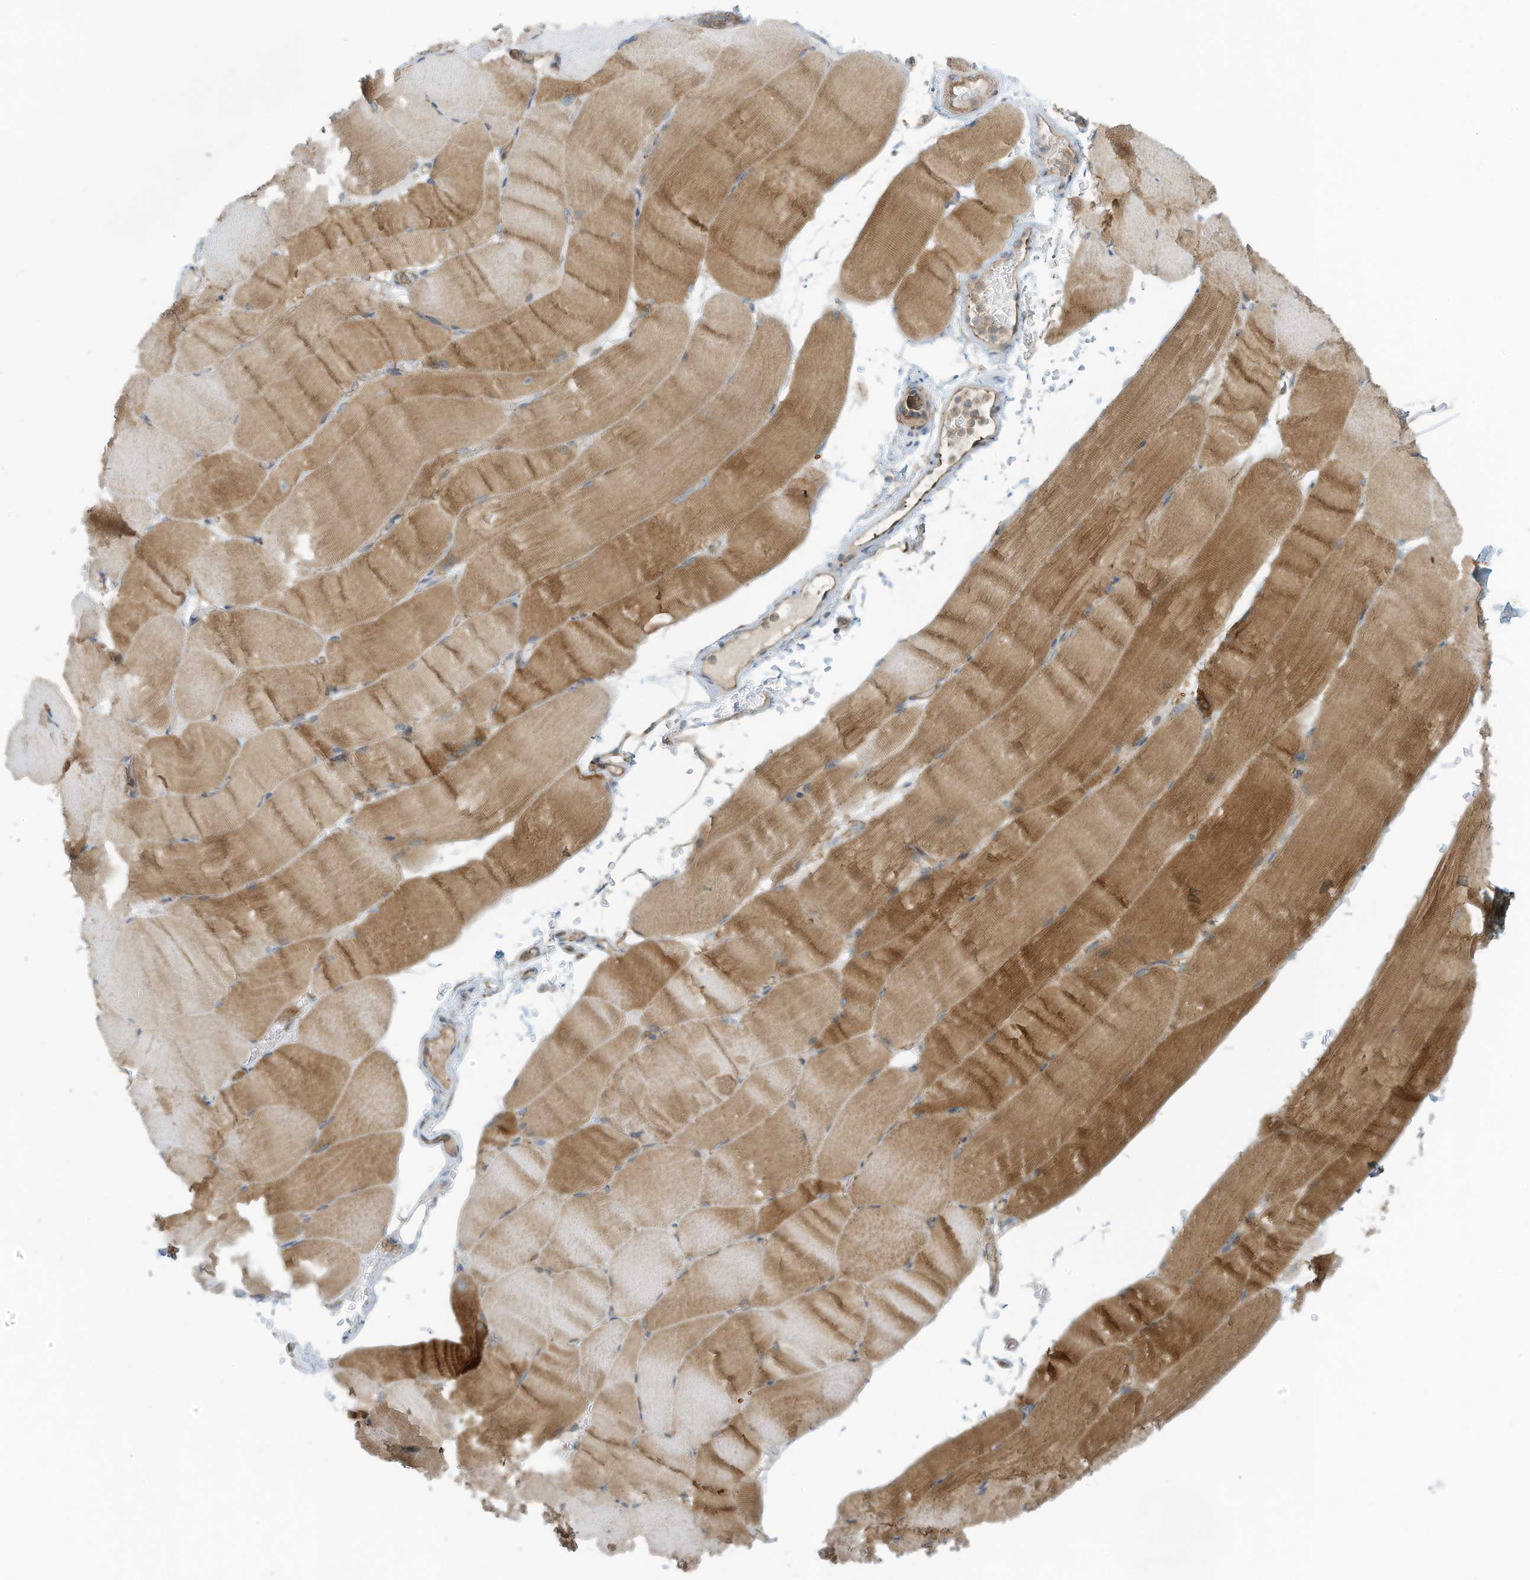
{"staining": {"intensity": "moderate", "quantity": "25%-75%", "location": "cytoplasmic/membranous"}, "tissue": "skeletal muscle", "cell_type": "Myocytes", "image_type": "normal", "snomed": [{"axis": "morphology", "description": "Normal tissue, NOS"}, {"axis": "topography", "description": "Skeletal muscle"}, {"axis": "topography", "description": "Parathyroid gland"}], "caption": "Immunohistochemical staining of unremarkable human skeletal muscle demonstrates 25%-75% levels of moderate cytoplasmic/membranous protein staining in approximately 25%-75% of myocytes. Immunohistochemistry (ihc) stains the protein of interest in brown and the nuclei are stained blue.", "gene": "METTL6", "patient": {"sex": "female", "age": 37}}